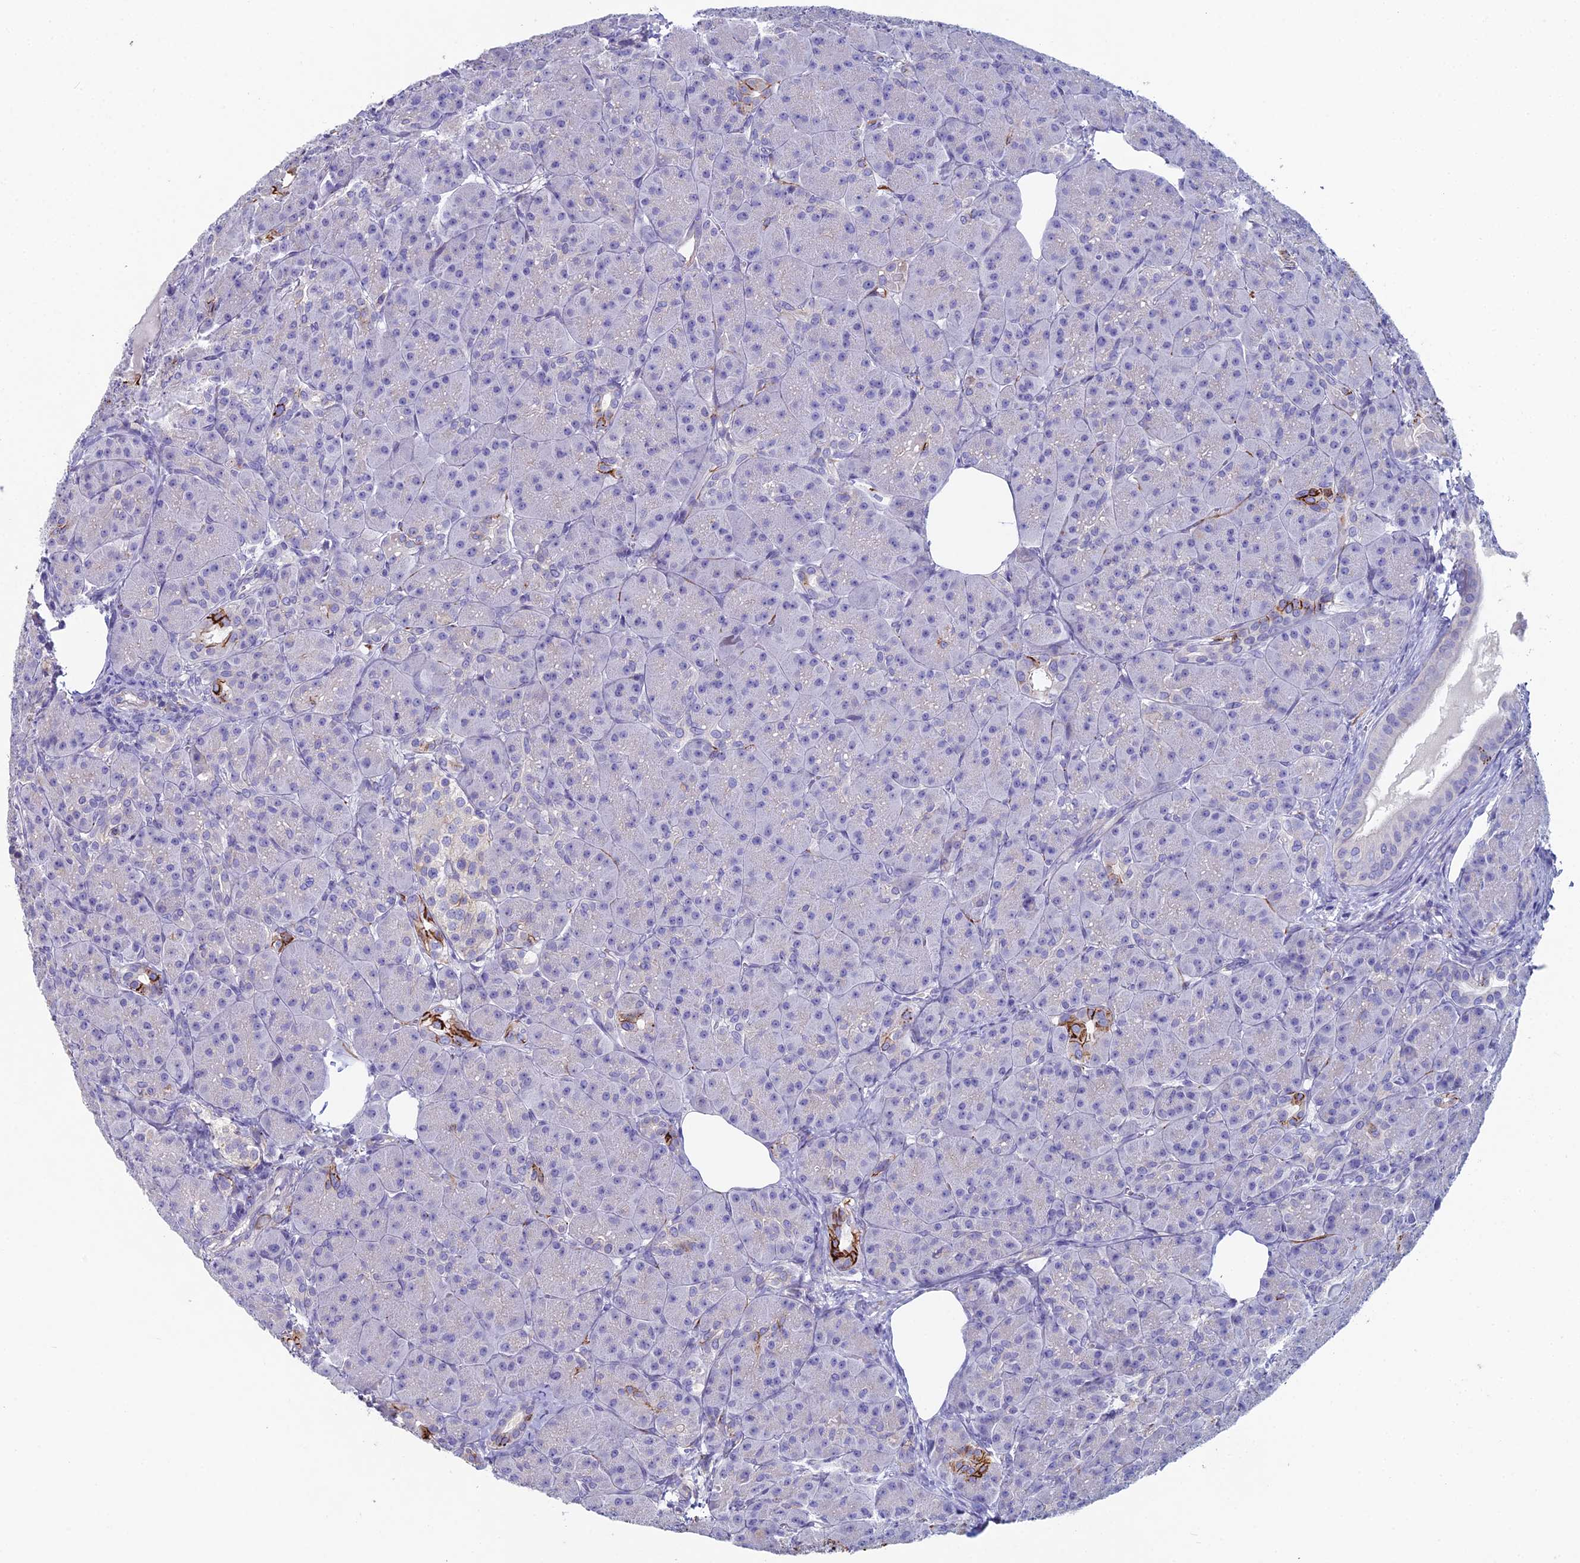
{"staining": {"intensity": "strong", "quantity": "<25%", "location": "cytoplasmic/membranous"}, "tissue": "pancreas", "cell_type": "Exocrine glandular cells", "image_type": "normal", "snomed": [{"axis": "morphology", "description": "Normal tissue, NOS"}, {"axis": "topography", "description": "Pancreas"}], "caption": "Exocrine glandular cells display medium levels of strong cytoplasmic/membranous staining in approximately <25% of cells in benign pancreas.", "gene": "NCAM1", "patient": {"sex": "male", "age": 63}}